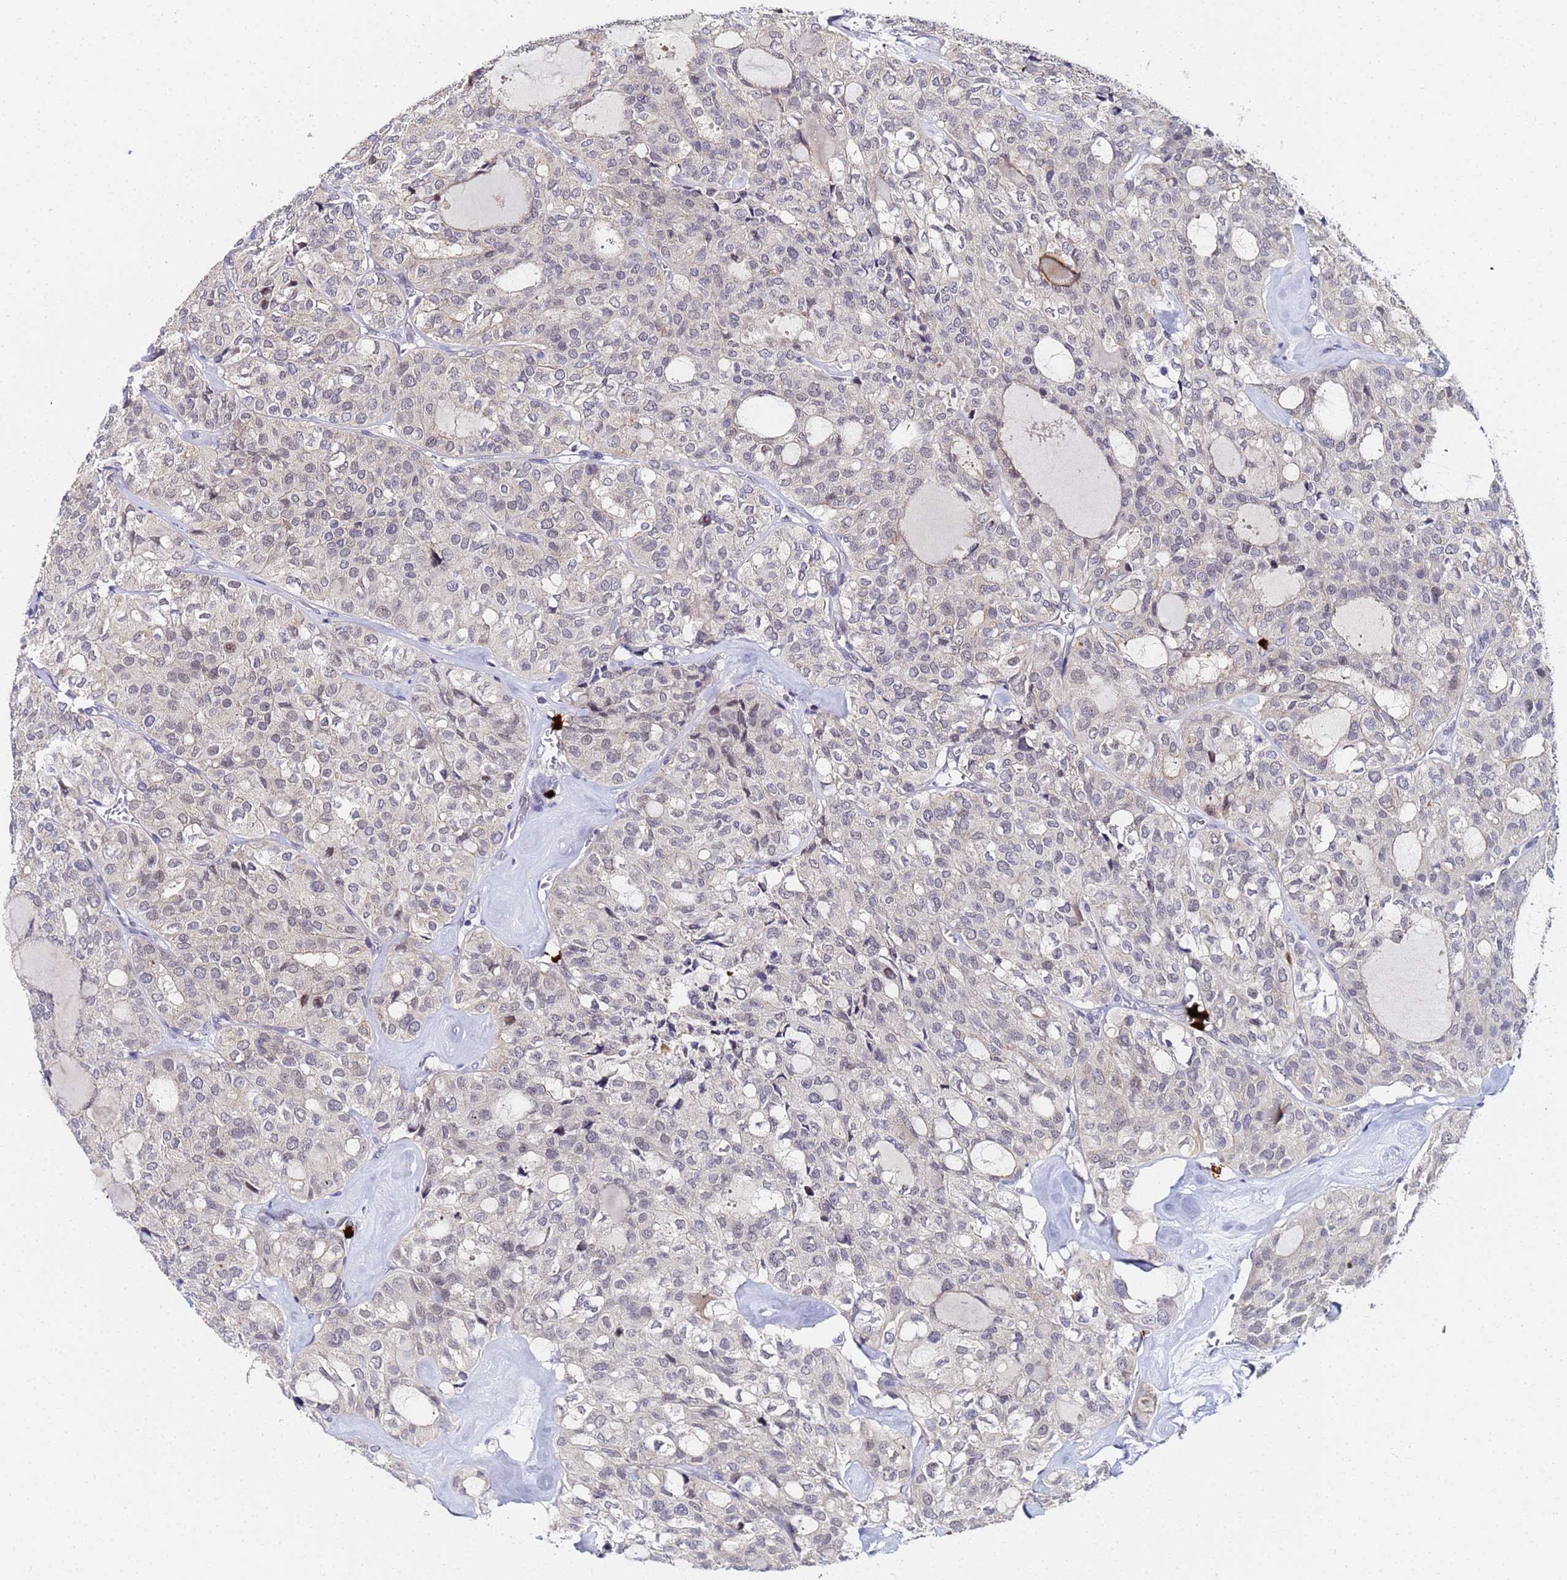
{"staining": {"intensity": "negative", "quantity": "none", "location": "none"}, "tissue": "thyroid cancer", "cell_type": "Tumor cells", "image_type": "cancer", "snomed": [{"axis": "morphology", "description": "Follicular adenoma carcinoma, NOS"}, {"axis": "topography", "description": "Thyroid gland"}], "caption": "This histopathology image is of thyroid cancer (follicular adenoma carcinoma) stained with immunohistochemistry to label a protein in brown with the nuclei are counter-stained blue. There is no positivity in tumor cells.", "gene": "MTCL1", "patient": {"sex": "male", "age": 75}}